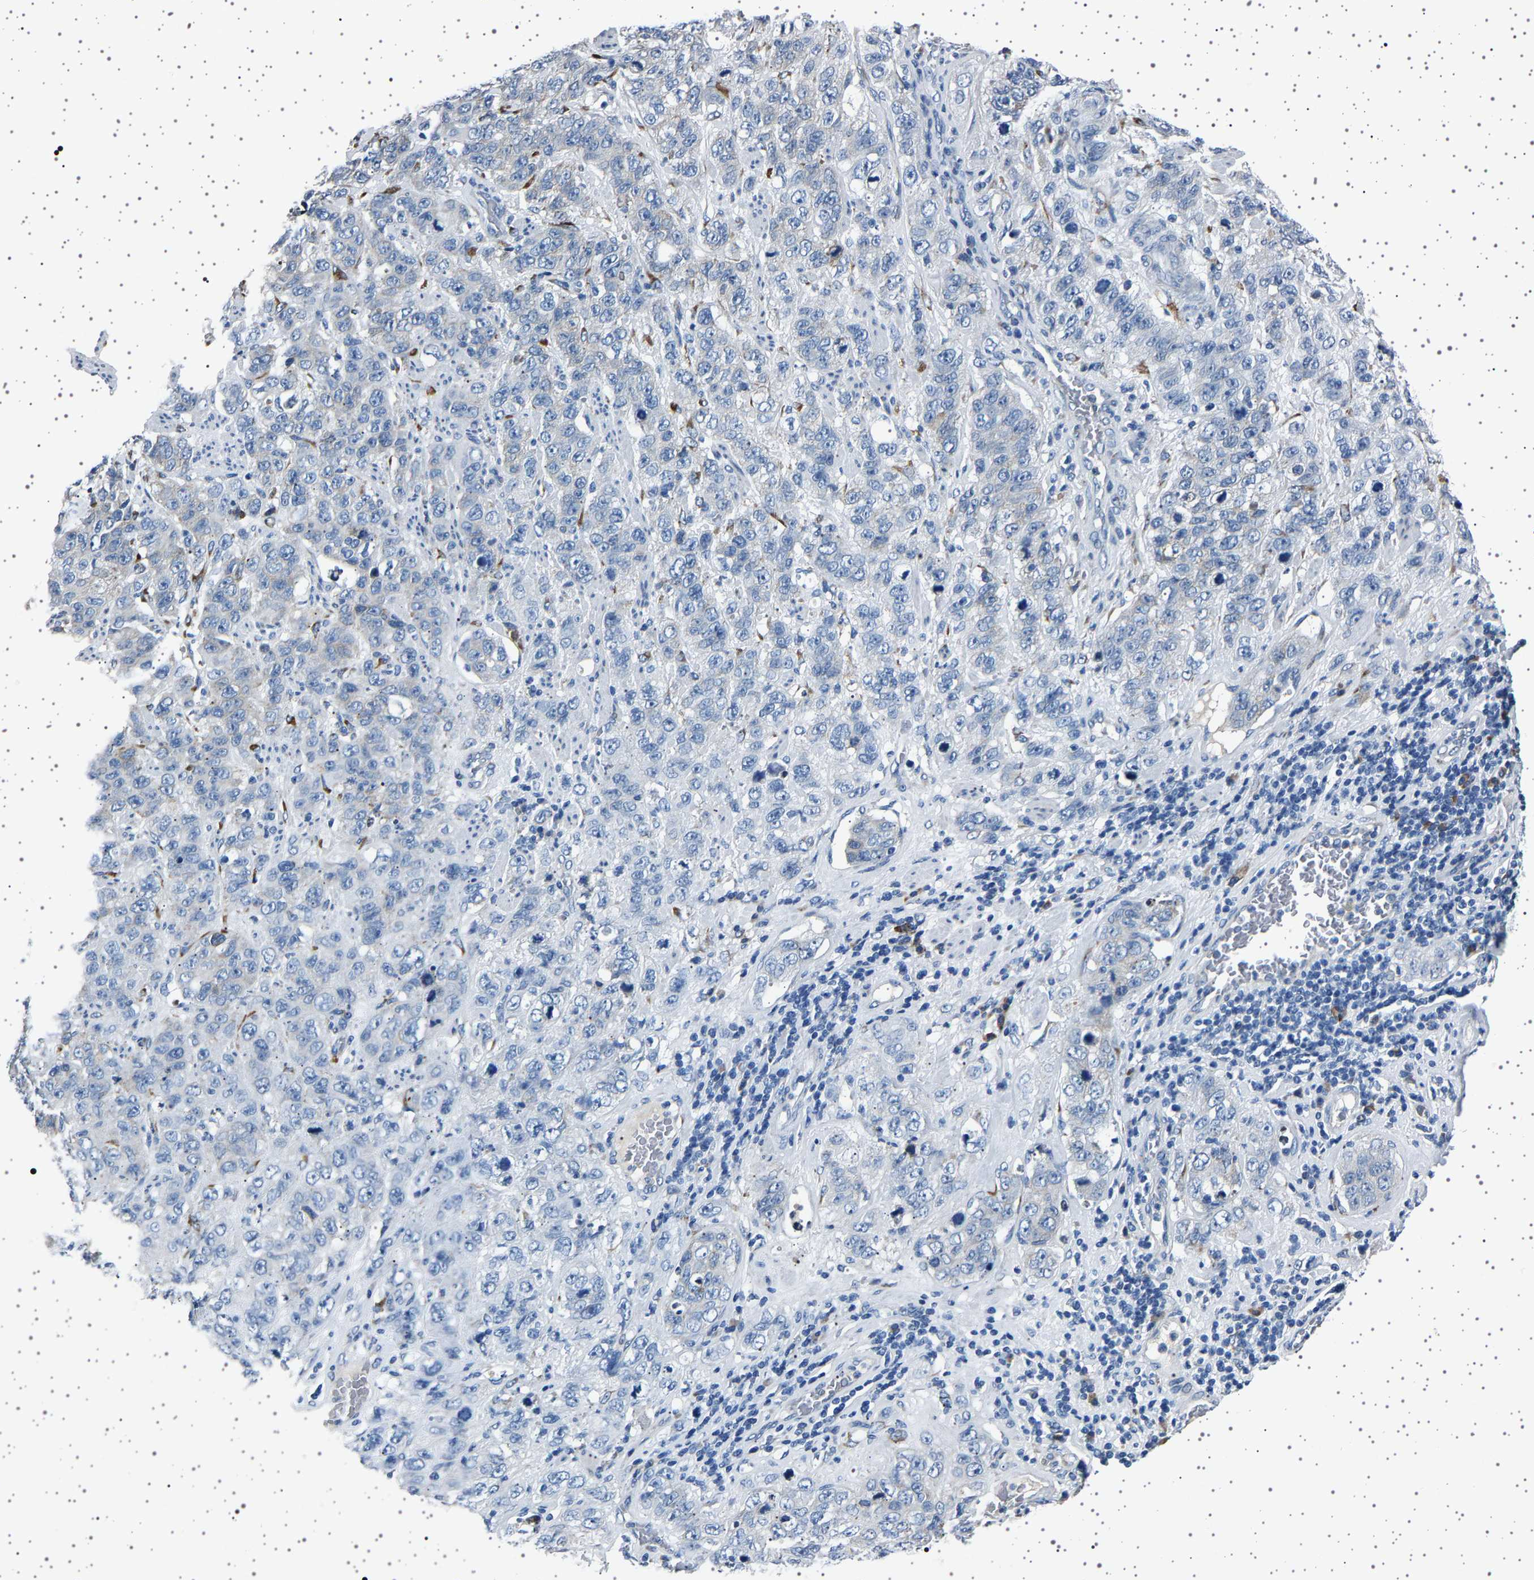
{"staining": {"intensity": "negative", "quantity": "none", "location": "none"}, "tissue": "stomach cancer", "cell_type": "Tumor cells", "image_type": "cancer", "snomed": [{"axis": "morphology", "description": "Adenocarcinoma, NOS"}, {"axis": "topography", "description": "Stomach"}], "caption": "Immunohistochemical staining of stomach cancer (adenocarcinoma) reveals no significant staining in tumor cells.", "gene": "FTCD", "patient": {"sex": "male", "age": 48}}